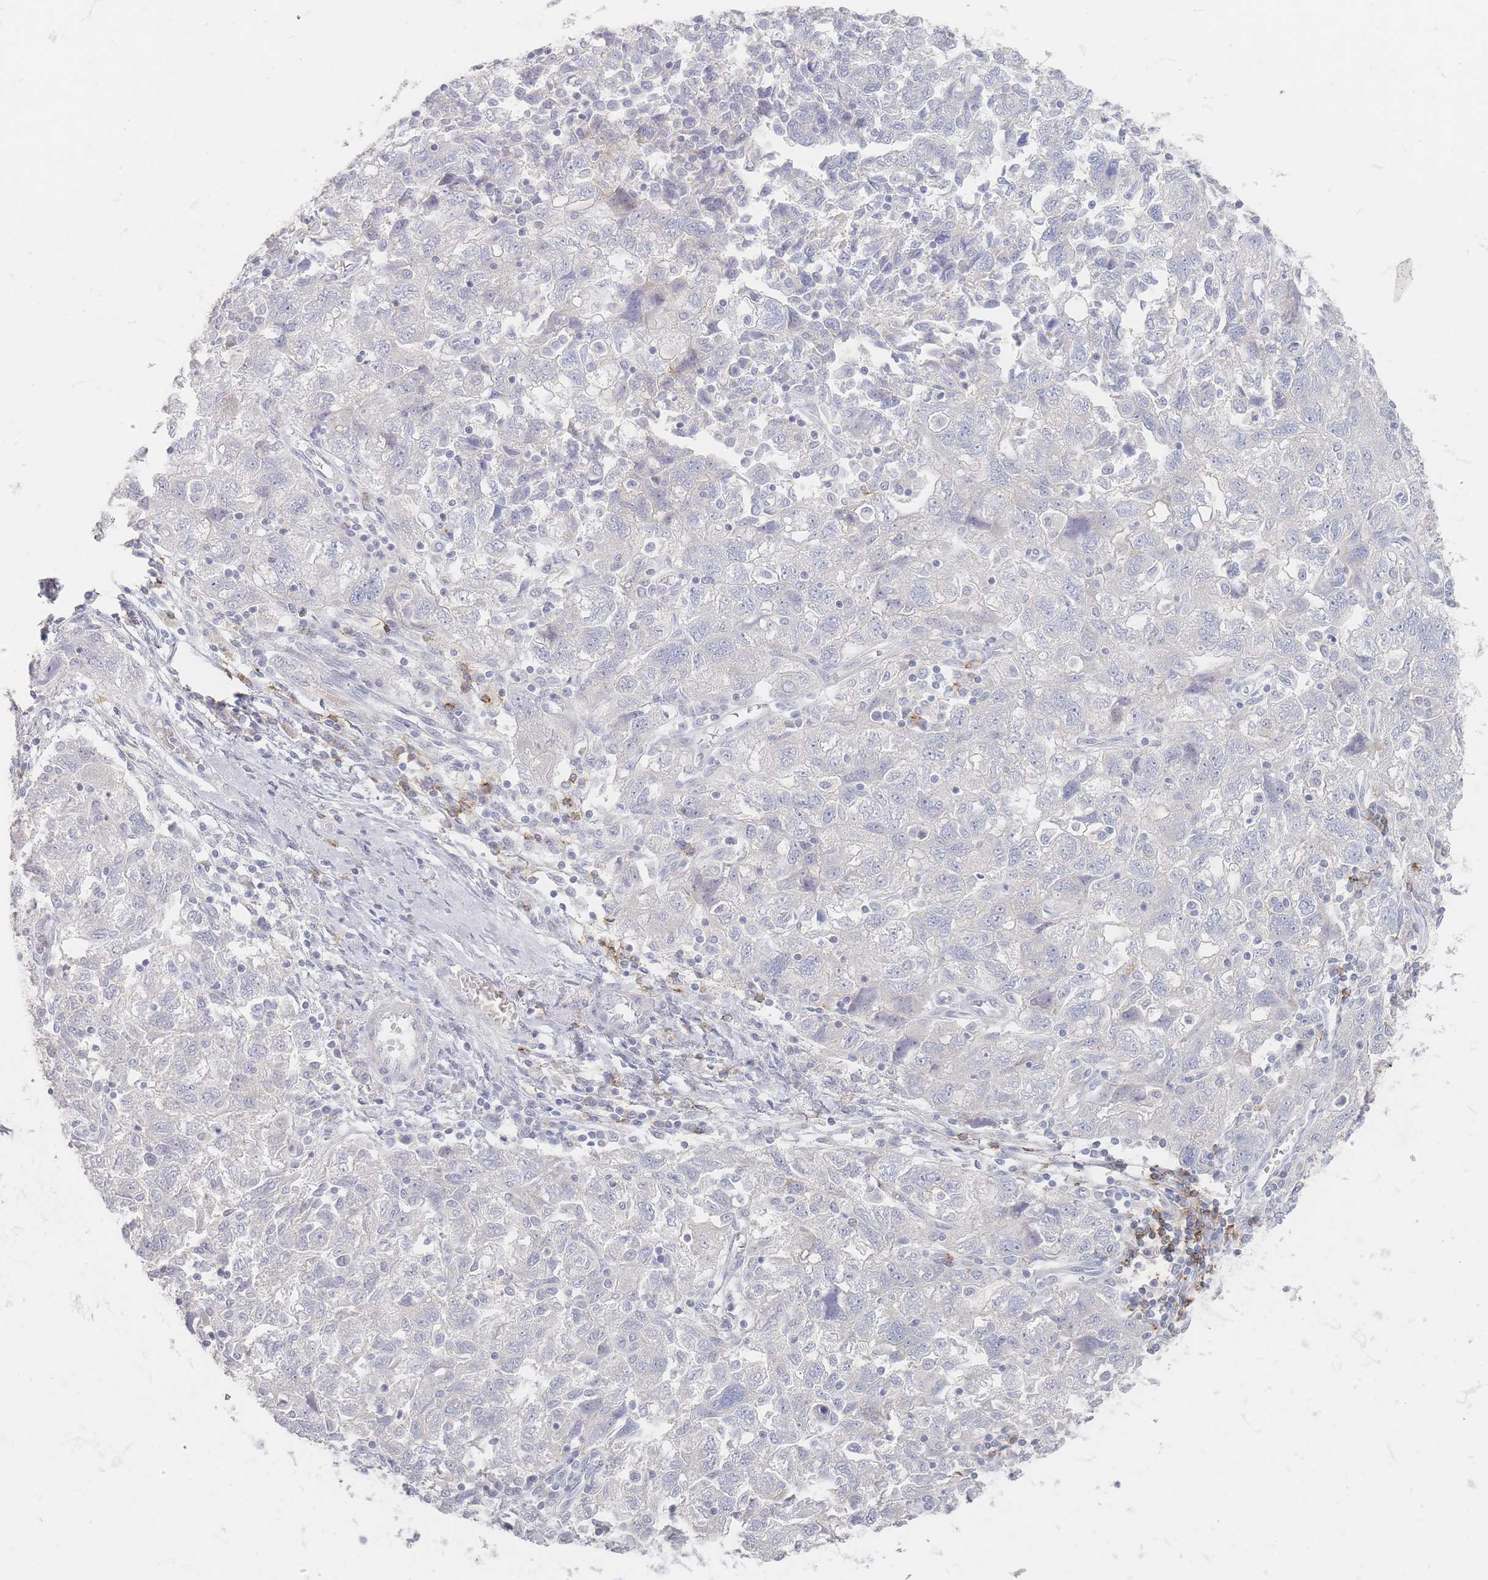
{"staining": {"intensity": "negative", "quantity": "none", "location": "none"}, "tissue": "ovarian cancer", "cell_type": "Tumor cells", "image_type": "cancer", "snomed": [{"axis": "morphology", "description": "Carcinoma, NOS"}, {"axis": "morphology", "description": "Cystadenocarcinoma, serous, NOS"}, {"axis": "topography", "description": "Ovary"}], "caption": "Tumor cells show no significant protein expression in ovarian cancer.", "gene": "CD37", "patient": {"sex": "female", "age": 69}}